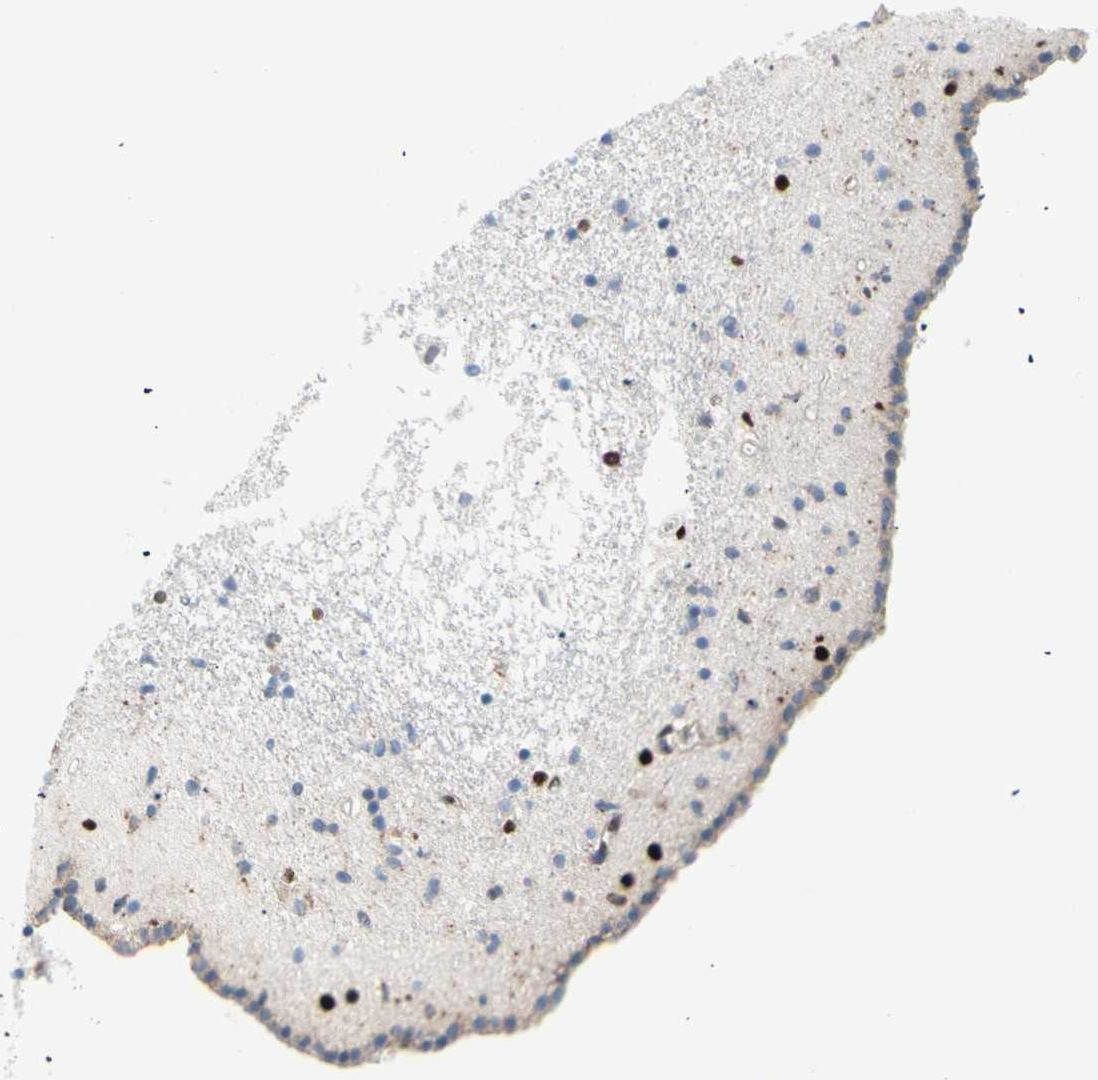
{"staining": {"intensity": "strong", "quantity": "<25%", "location": "cytoplasmic/membranous,nuclear"}, "tissue": "caudate", "cell_type": "Glial cells", "image_type": "normal", "snomed": [{"axis": "morphology", "description": "Normal tissue, NOS"}, {"axis": "topography", "description": "Lateral ventricle wall"}], "caption": "Protein expression analysis of normal caudate shows strong cytoplasmic/membranous,nuclear positivity in approximately <25% of glial cells.", "gene": "EED", "patient": {"sex": "male", "age": 45}}